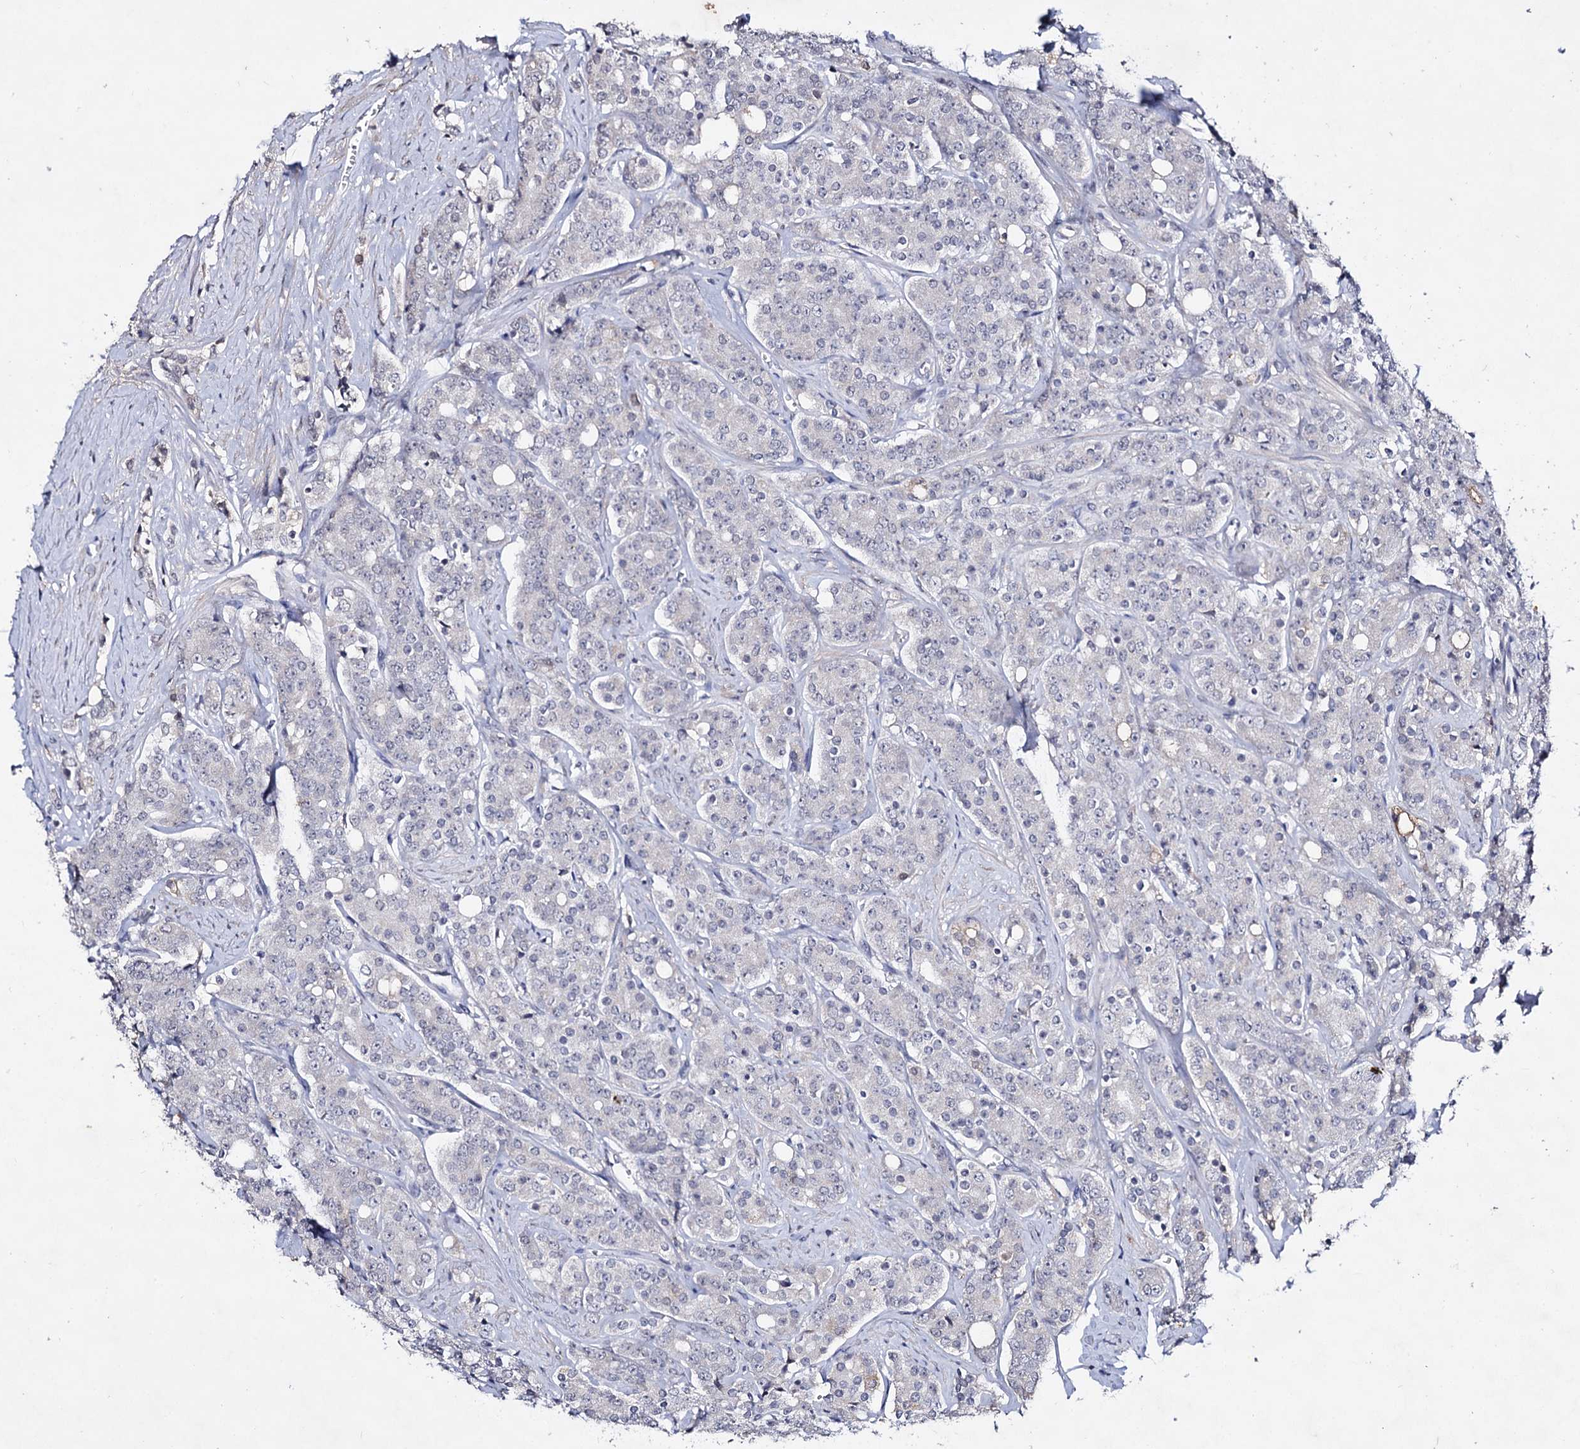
{"staining": {"intensity": "negative", "quantity": "none", "location": "none"}, "tissue": "prostate cancer", "cell_type": "Tumor cells", "image_type": "cancer", "snomed": [{"axis": "morphology", "description": "Adenocarcinoma, High grade"}, {"axis": "topography", "description": "Prostate"}], "caption": "Tumor cells are negative for brown protein staining in high-grade adenocarcinoma (prostate). The staining is performed using DAB brown chromogen with nuclei counter-stained in using hematoxylin.", "gene": "PLIN1", "patient": {"sex": "male", "age": 62}}